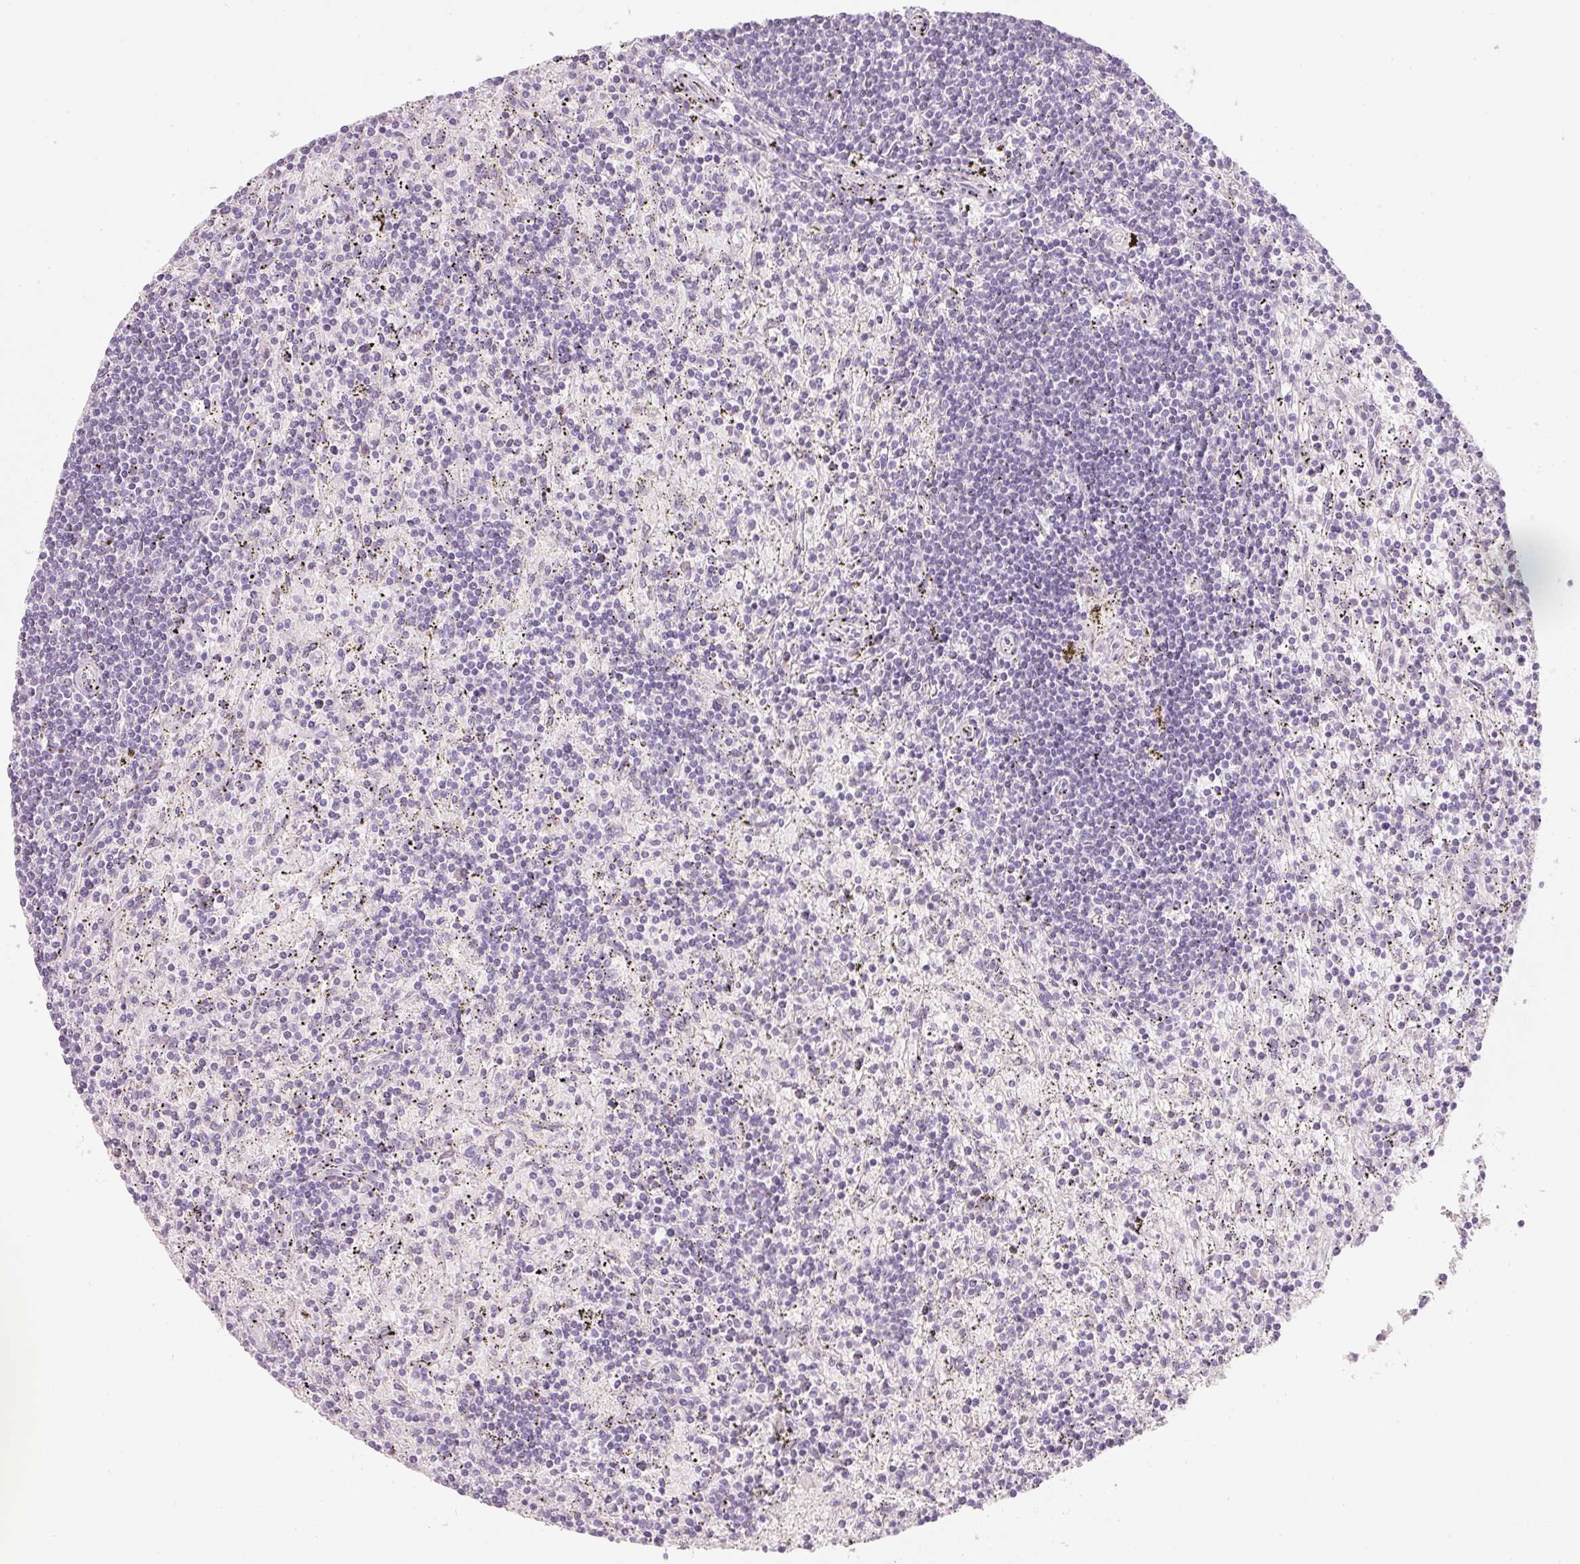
{"staining": {"intensity": "negative", "quantity": "none", "location": "none"}, "tissue": "lymphoma", "cell_type": "Tumor cells", "image_type": "cancer", "snomed": [{"axis": "morphology", "description": "Malignant lymphoma, non-Hodgkin's type, Low grade"}, {"axis": "topography", "description": "Spleen"}], "caption": "Immunohistochemistry (IHC) histopathology image of human lymphoma stained for a protein (brown), which shows no expression in tumor cells.", "gene": "ENSG00000206549", "patient": {"sex": "male", "age": 76}}